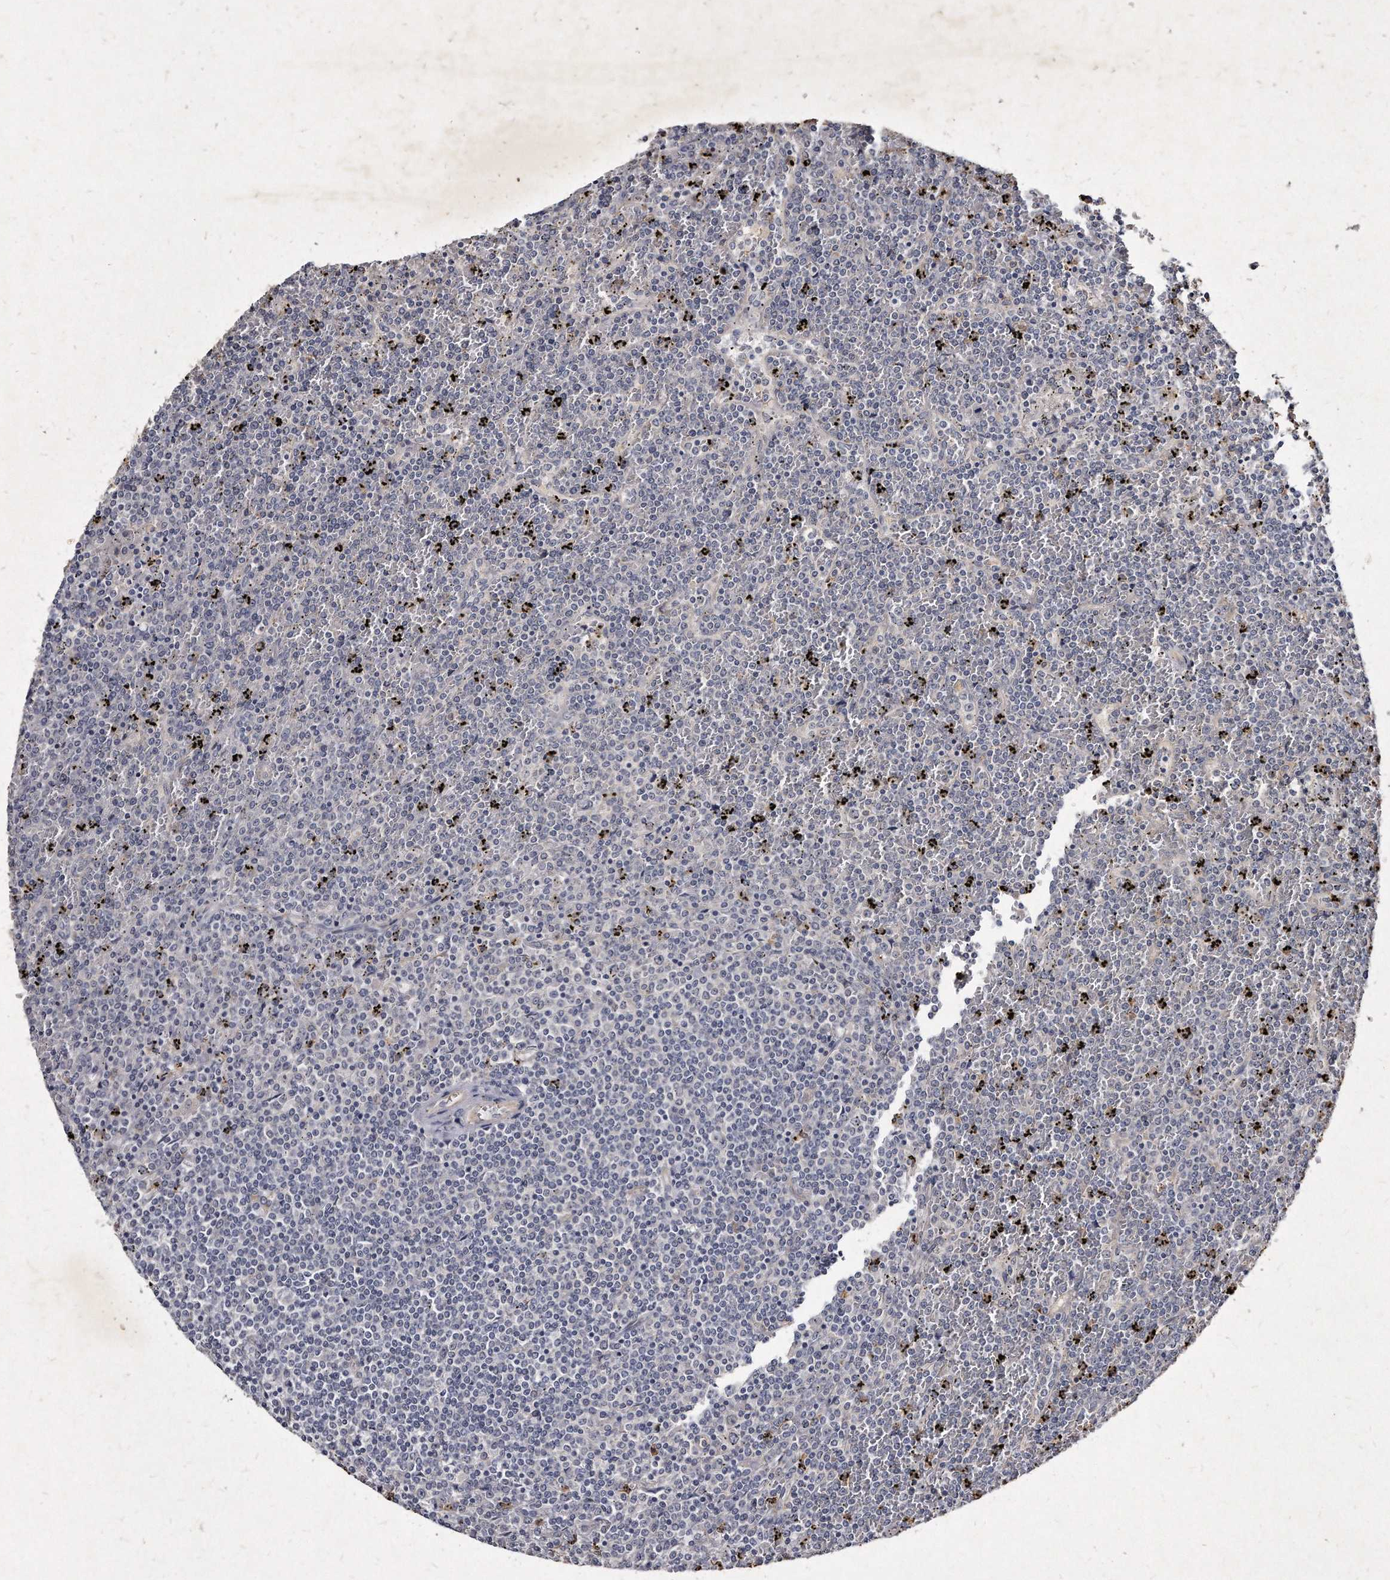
{"staining": {"intensity": "negative", "quantity": "none", "location": "none"}, "tissue": "lymphoma", "cell_type": "Tumor cells", "image_type": "cancer", "snomed": [{"axis": "morphology", "description": "Malignant lymphoma, non-Hodgkin's type, Low grade"}, {"axis": "topography", "description": "Spleen"}], "caption": "High power microscopy histopathology image of an IHC image of lymphoma, revealing no significant expression in tumor cells.", "gene": "KLHDC3", "patient": {"sex": "female", "age": 19}}